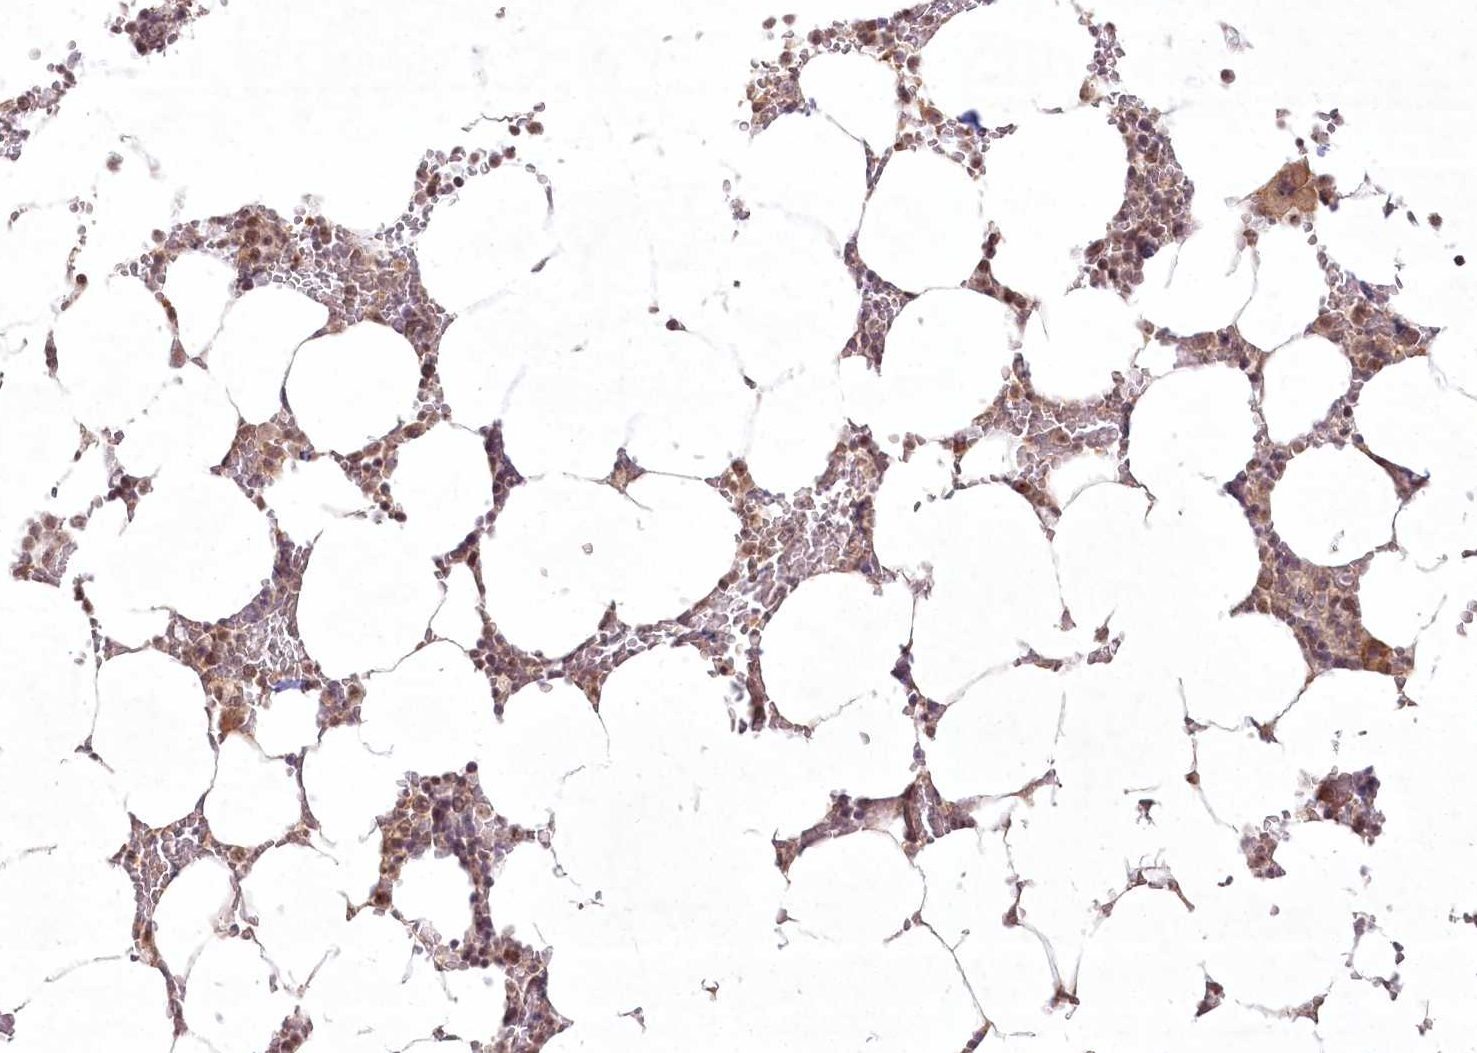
{"staining": {"intensity": "moderate", "quantity": "25%-75%", "location": "cytoplasmic/membranous,nuclear"}, "tissue": "bone marrow", "cell_type": "Hematopoietic cells", "image_type": "normal", "snomed": [{"axis": "morphology", "description": "Normal tissue, NOS"}, {"axis": "topography", "description": "Bone marrow"}], "caption": "High-power microscopy captured an immunohistochemistry histopathology image of unremarkable bone marrow, revealing moderate cytoplasmic/membranous,nuclear expression in approximately 25%-75% of hematopoietic cells.", "gene": "SH2D3A", "patient": {"sex": "male", "age": 70}}